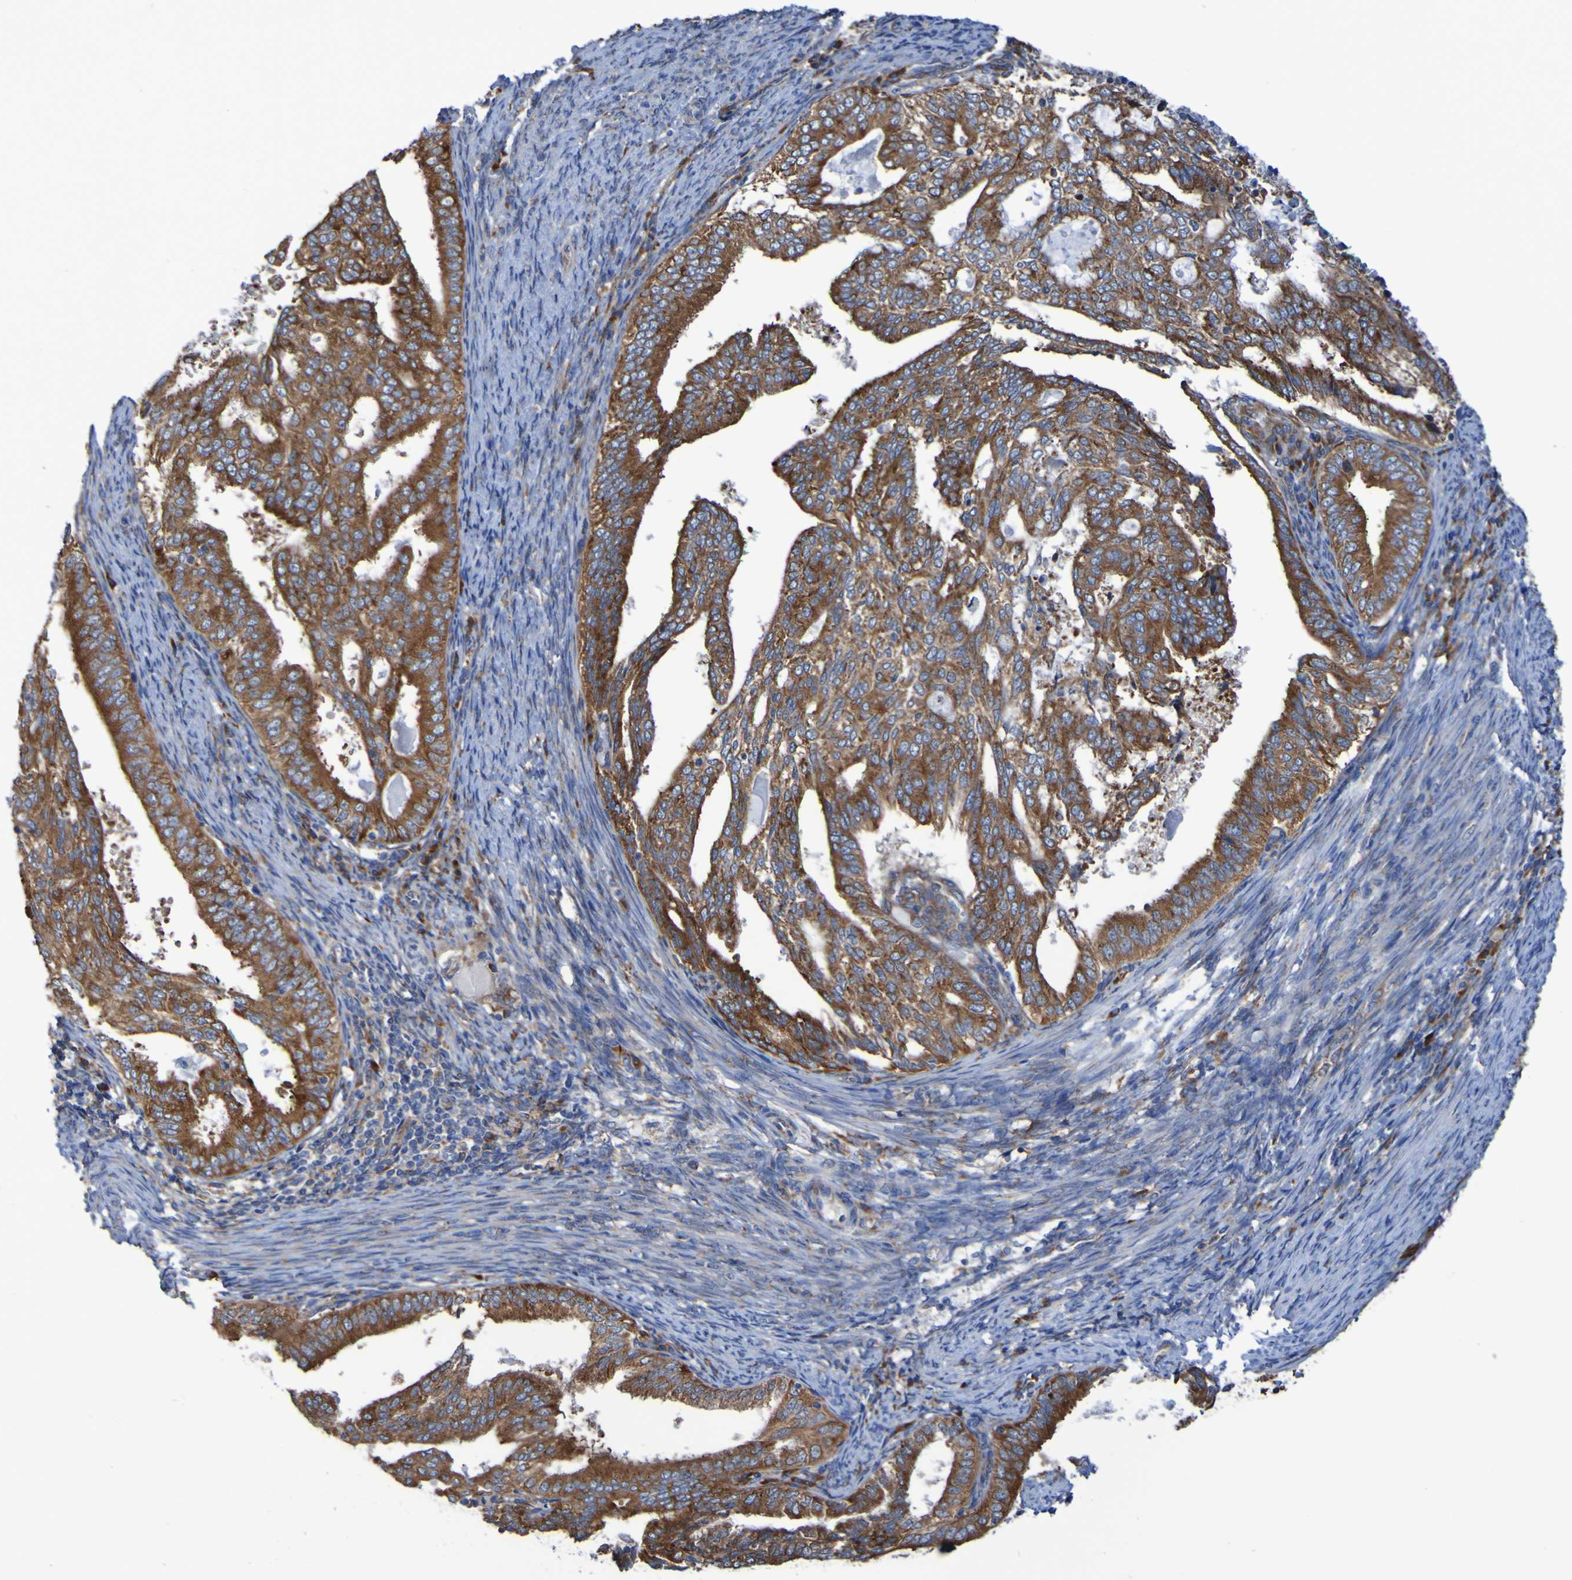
{"staining": {"intensity": "strong", "quantity": ">75%", "location": "cytoplasmic/membranous"}, "tissue": "endometrial cancer", "cell_type": "Tumor cells", "image_type": "cancer", "snomed": [{"axis": "morphology", "description": "Adenocarcinoma, NOS"}, {"axis": "topography", "description": "Endometrium"}], "caption": "Endometrial adenocarcinoma stained with a protein marker reveals strong staining in tumor cells.", "gene": "FKBP3", "patient": {"sex": "female", "age": 58}}